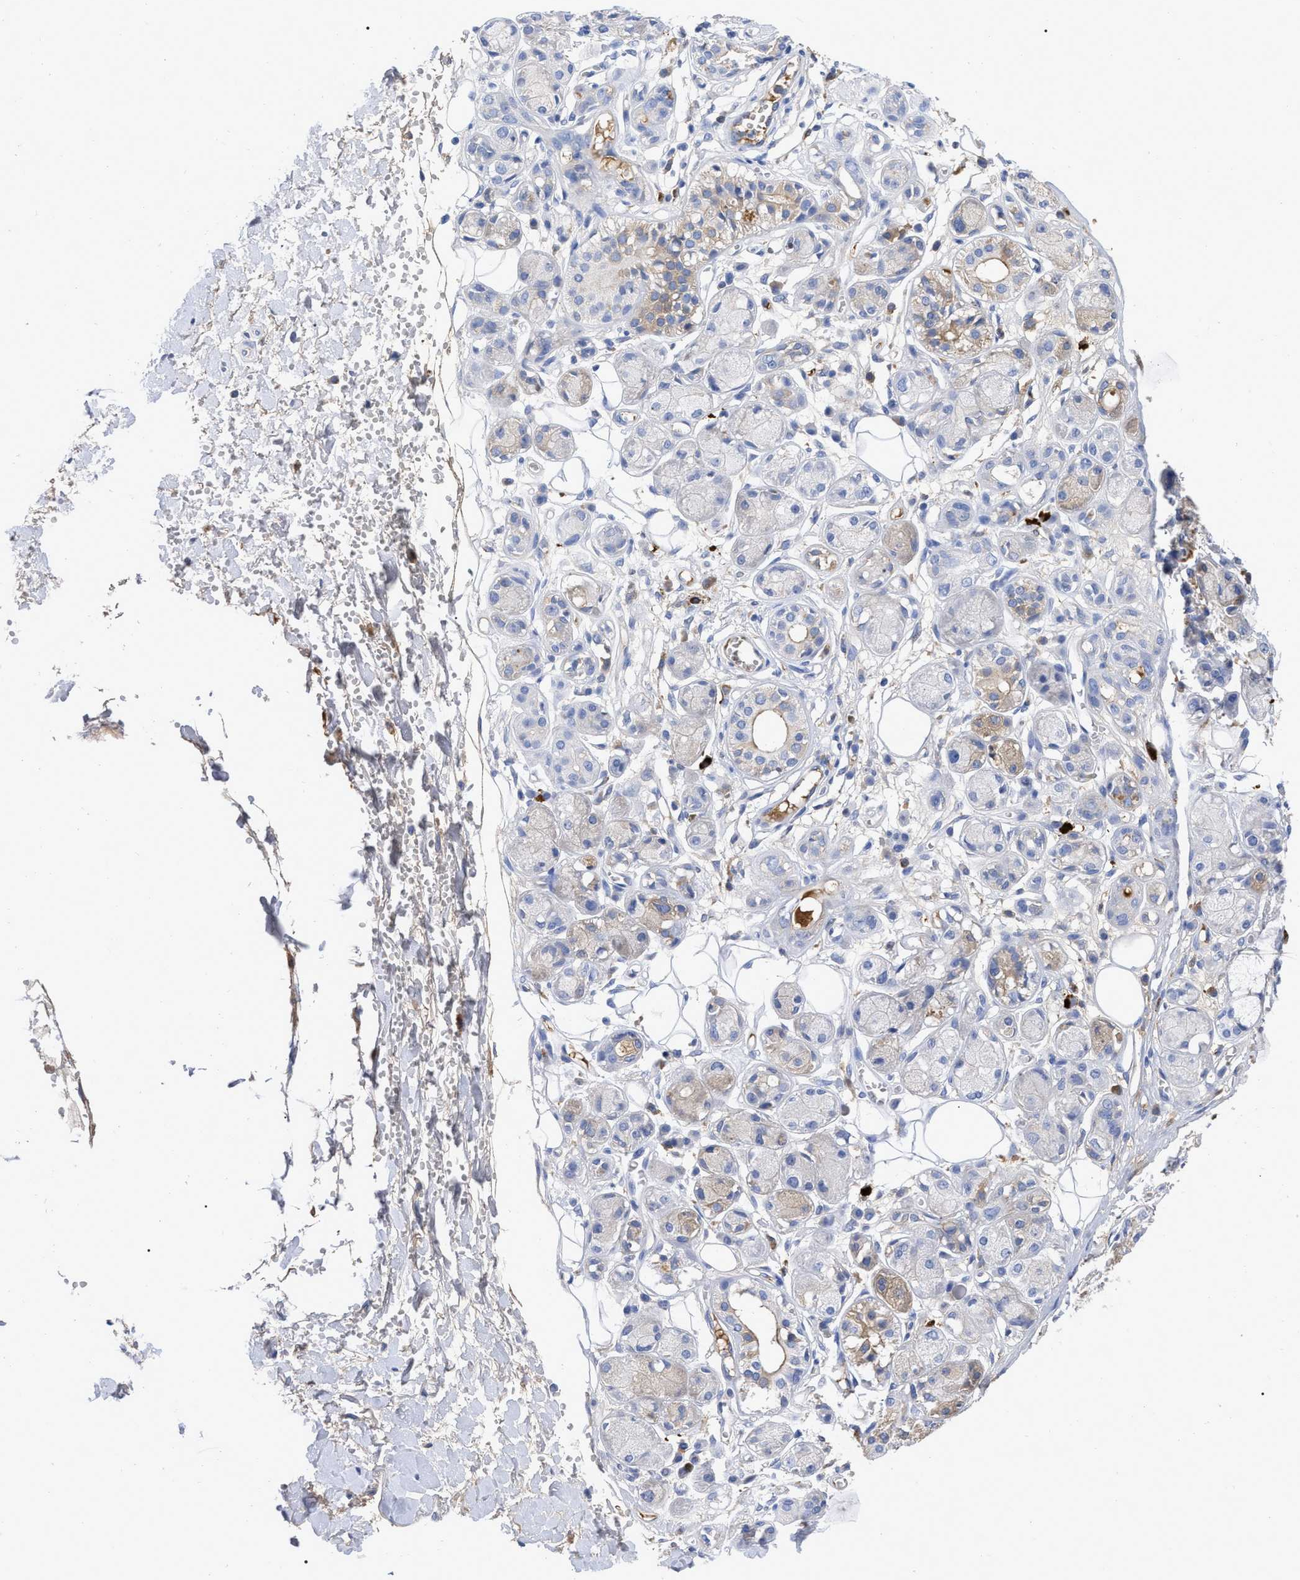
{"staining": {"intensity": "weak", "quantity": "<25%", "location": "cytoplasmic/membranous"}, "tissue": "adipose tissue", "cell_type": "Adipocytes", "image_type": "normal", "snomed": [{"axis": "morphology", "description": "Normal tissue, NOS"}, {"axis": "morphology", "description": "Inflammation, NOS"}, {"axis": "topography", "description": "Salivary gland"}, {"axis": "topography", "description": "Peripheral nerve tissue"}], "caption": "This image is of normal adipose tissue stained with immunohistochemistry (IHC) to label a protein in brown with the nuclei are counter-stained blue. There is no positivity in adipocytes. (DAB (3,3'-diaminobenzidine) IHC with hematoxylin counter stain).", "gene": "IGHV5", "patient": {"sex": "female", "age": 75}}